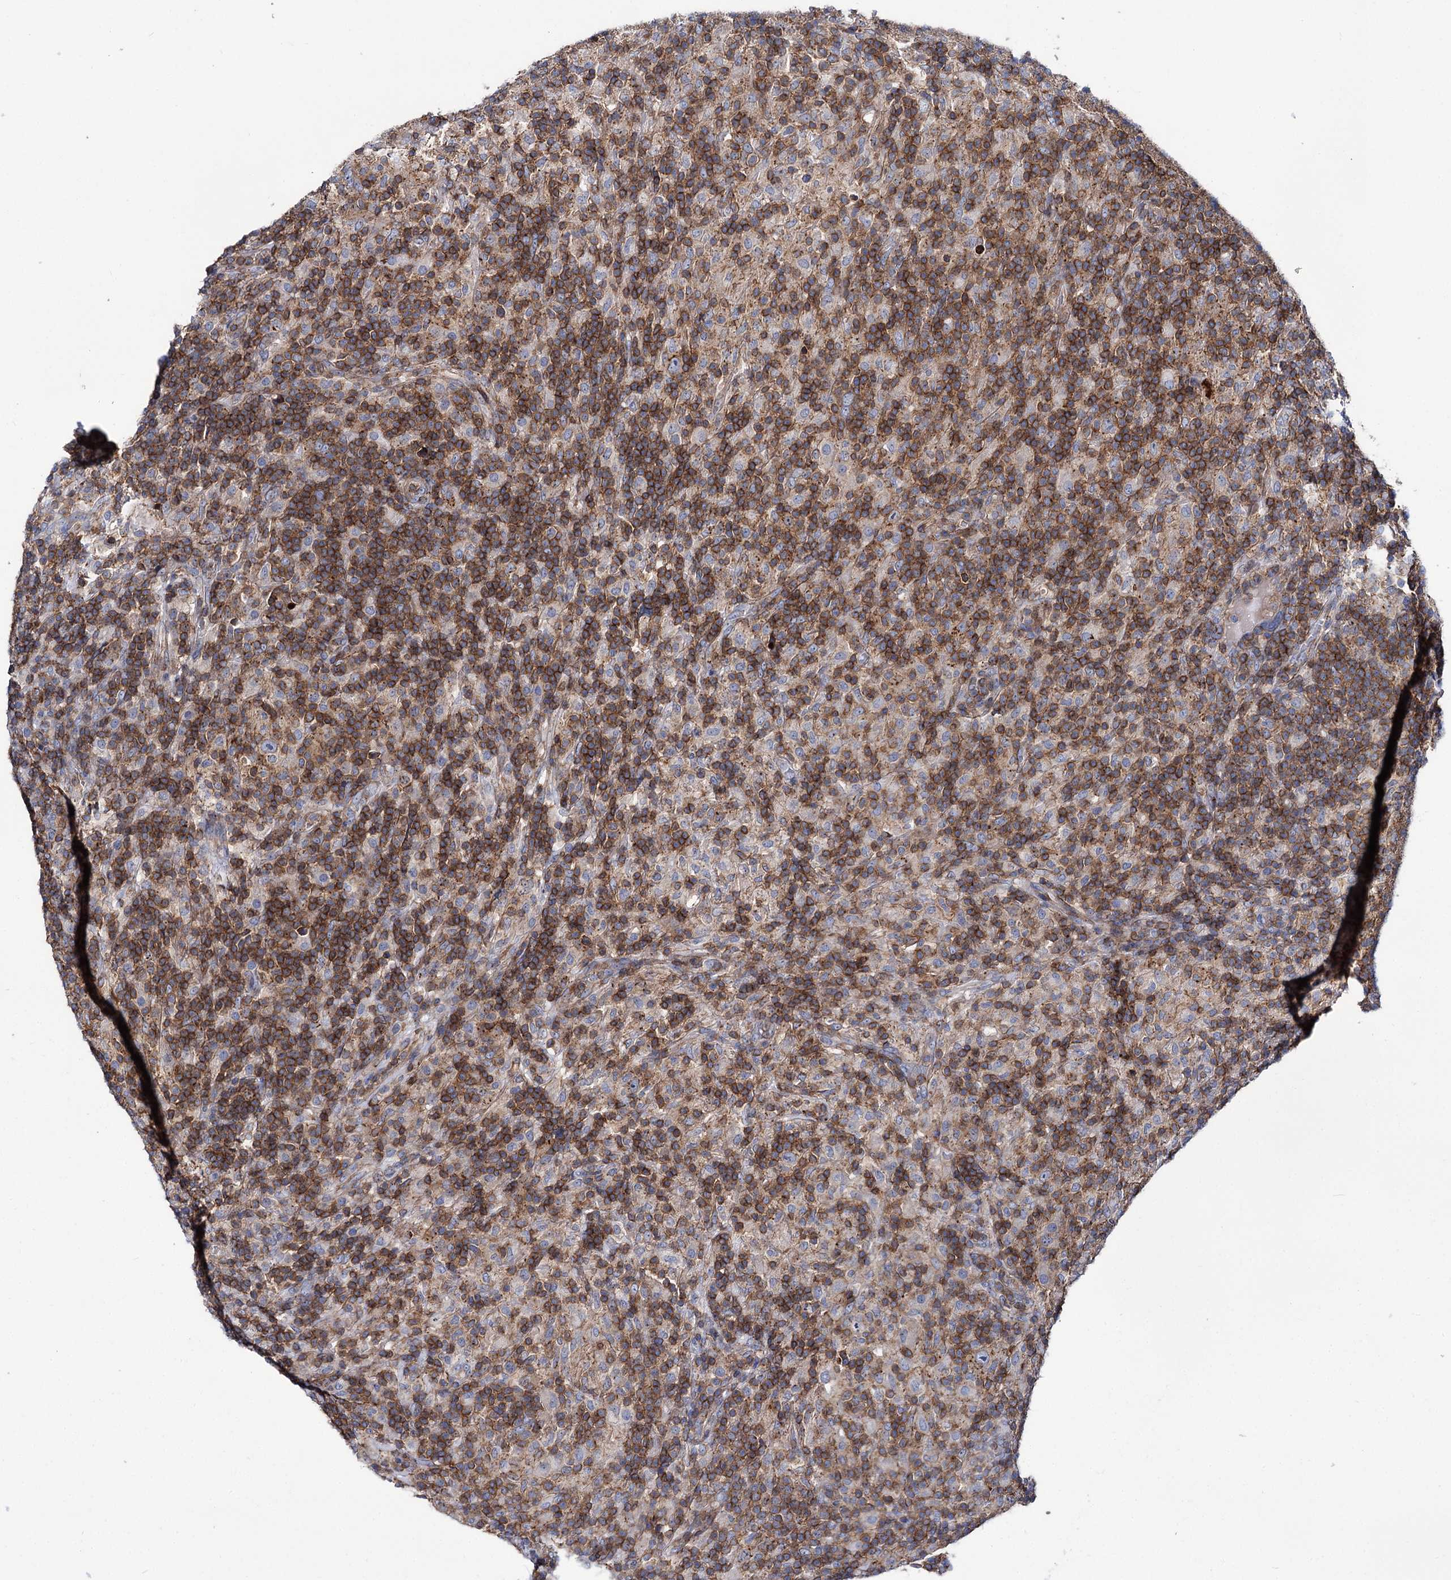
{"staining": {"intensity": "negative", "quantity": "none", "location": "none"}, "tissue": "lymphoma", "cell_type": "Tumor cells", "image_type": "cancer", "snomed": [{"axis": "morphology", "description": "Hodgkin's disease, NOS"}, {"axis": "topography", "description": "Lymph node"}], "caption": "Immunohistochemistry micrograph of neoplastic tissue: human lymphoma stained with DAB demonstrates no significant protein expression in tumor cells. (DAB immunohistochemistry (IHC) visualized using brightfield microscopy, high magnification).", "gene": "DEF6", "patient": {"sex": "male", "age": 70}}